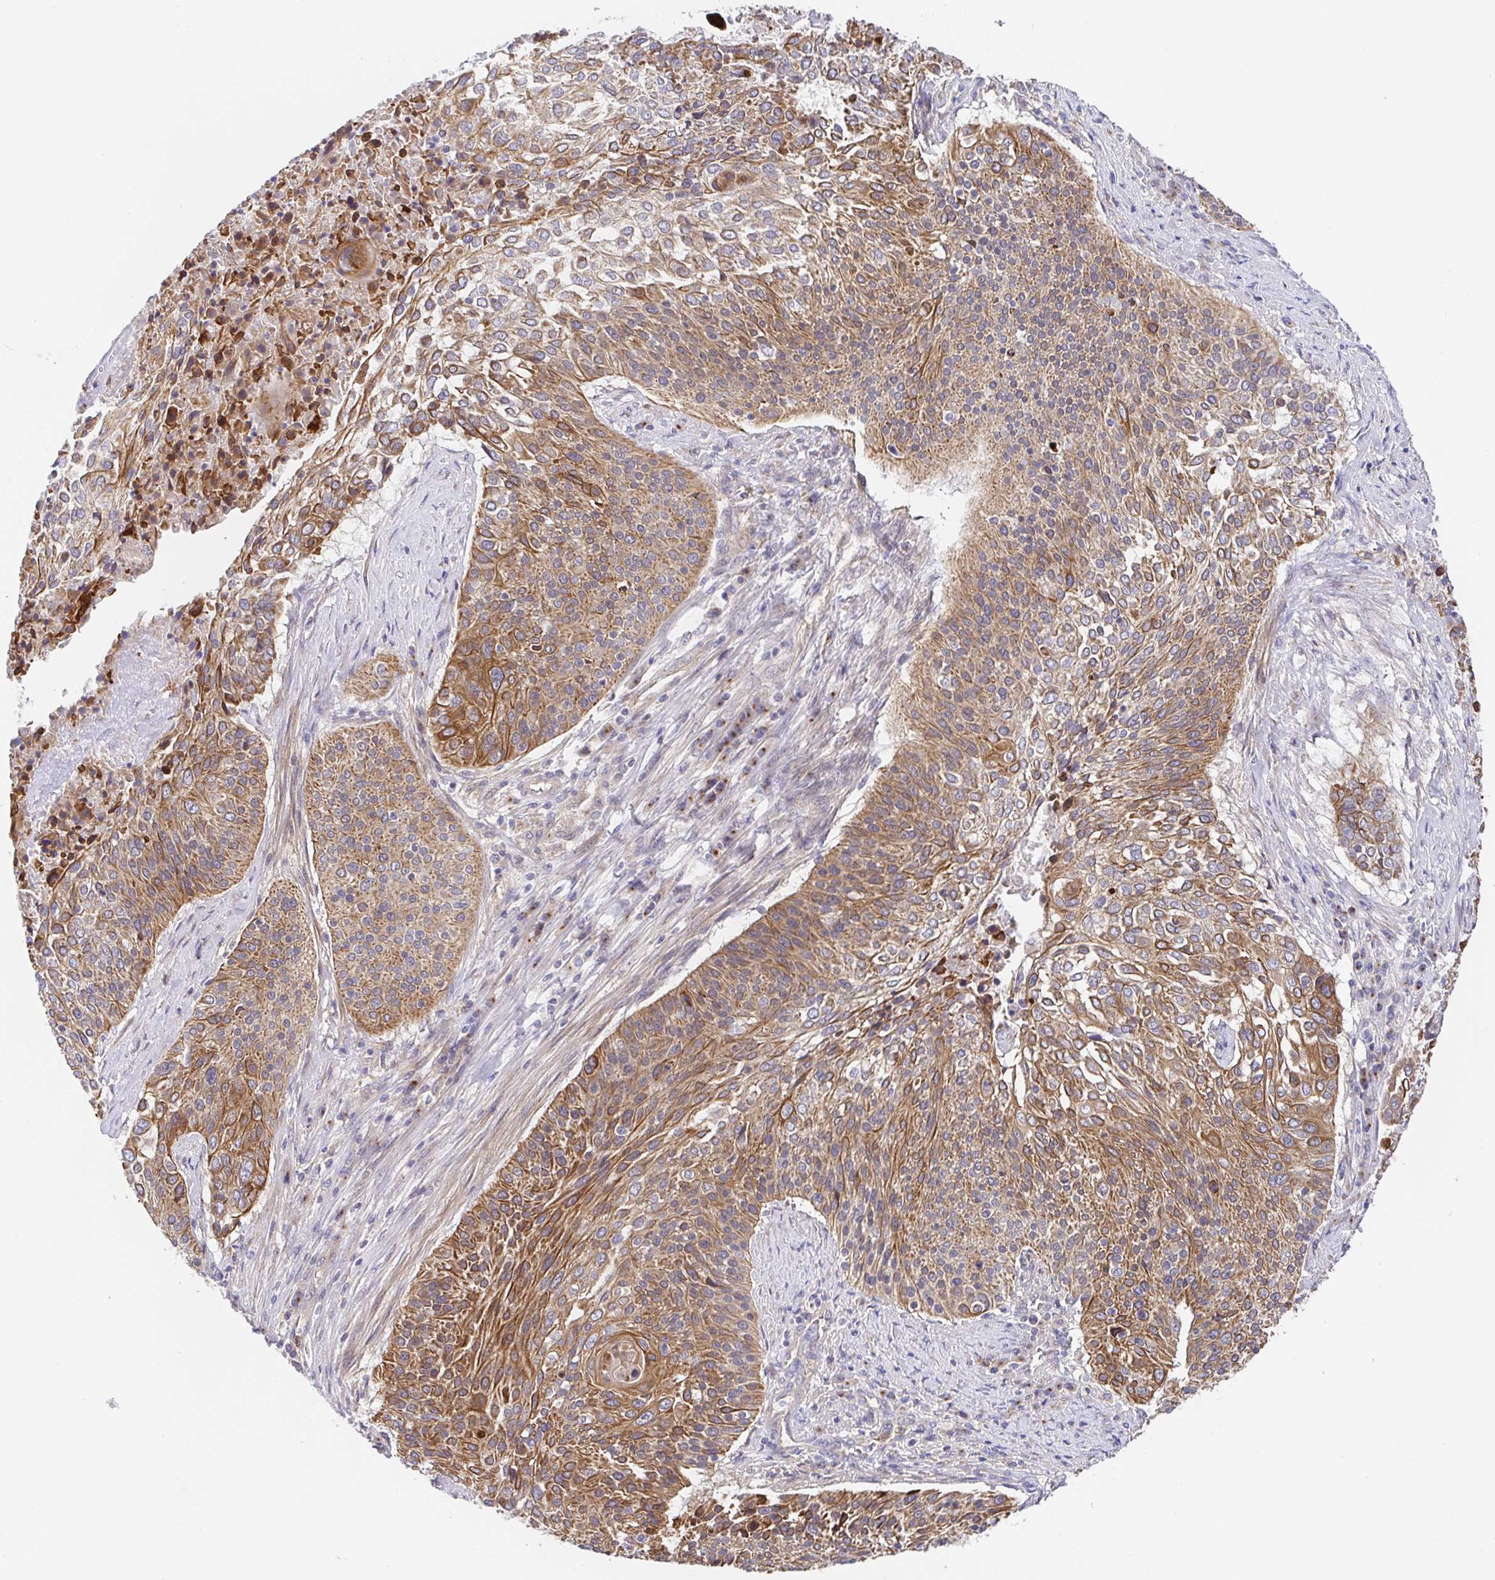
{"staining": {"intensity": "strong", "quantity": ">75%", "location": "cytoplasmic/membranous"}, "tissue": "cervical cancer", "cell_type": "Tumor cells", "image_type": "cancer", "snomed": [{"axis": "morphology", "description": "Squamous cell carcinoma, NOS"}, {"axis": "topography", "description": "Cervix"}], "caption": "High-power microscopy captured an IHC micrograph of cervical cancer, revealing strong cytoplasmic/membranous positivity in about >75% of tumor cells.", "gene": "GOLGA1", "patient": {"sex": "female", "age": 31}}